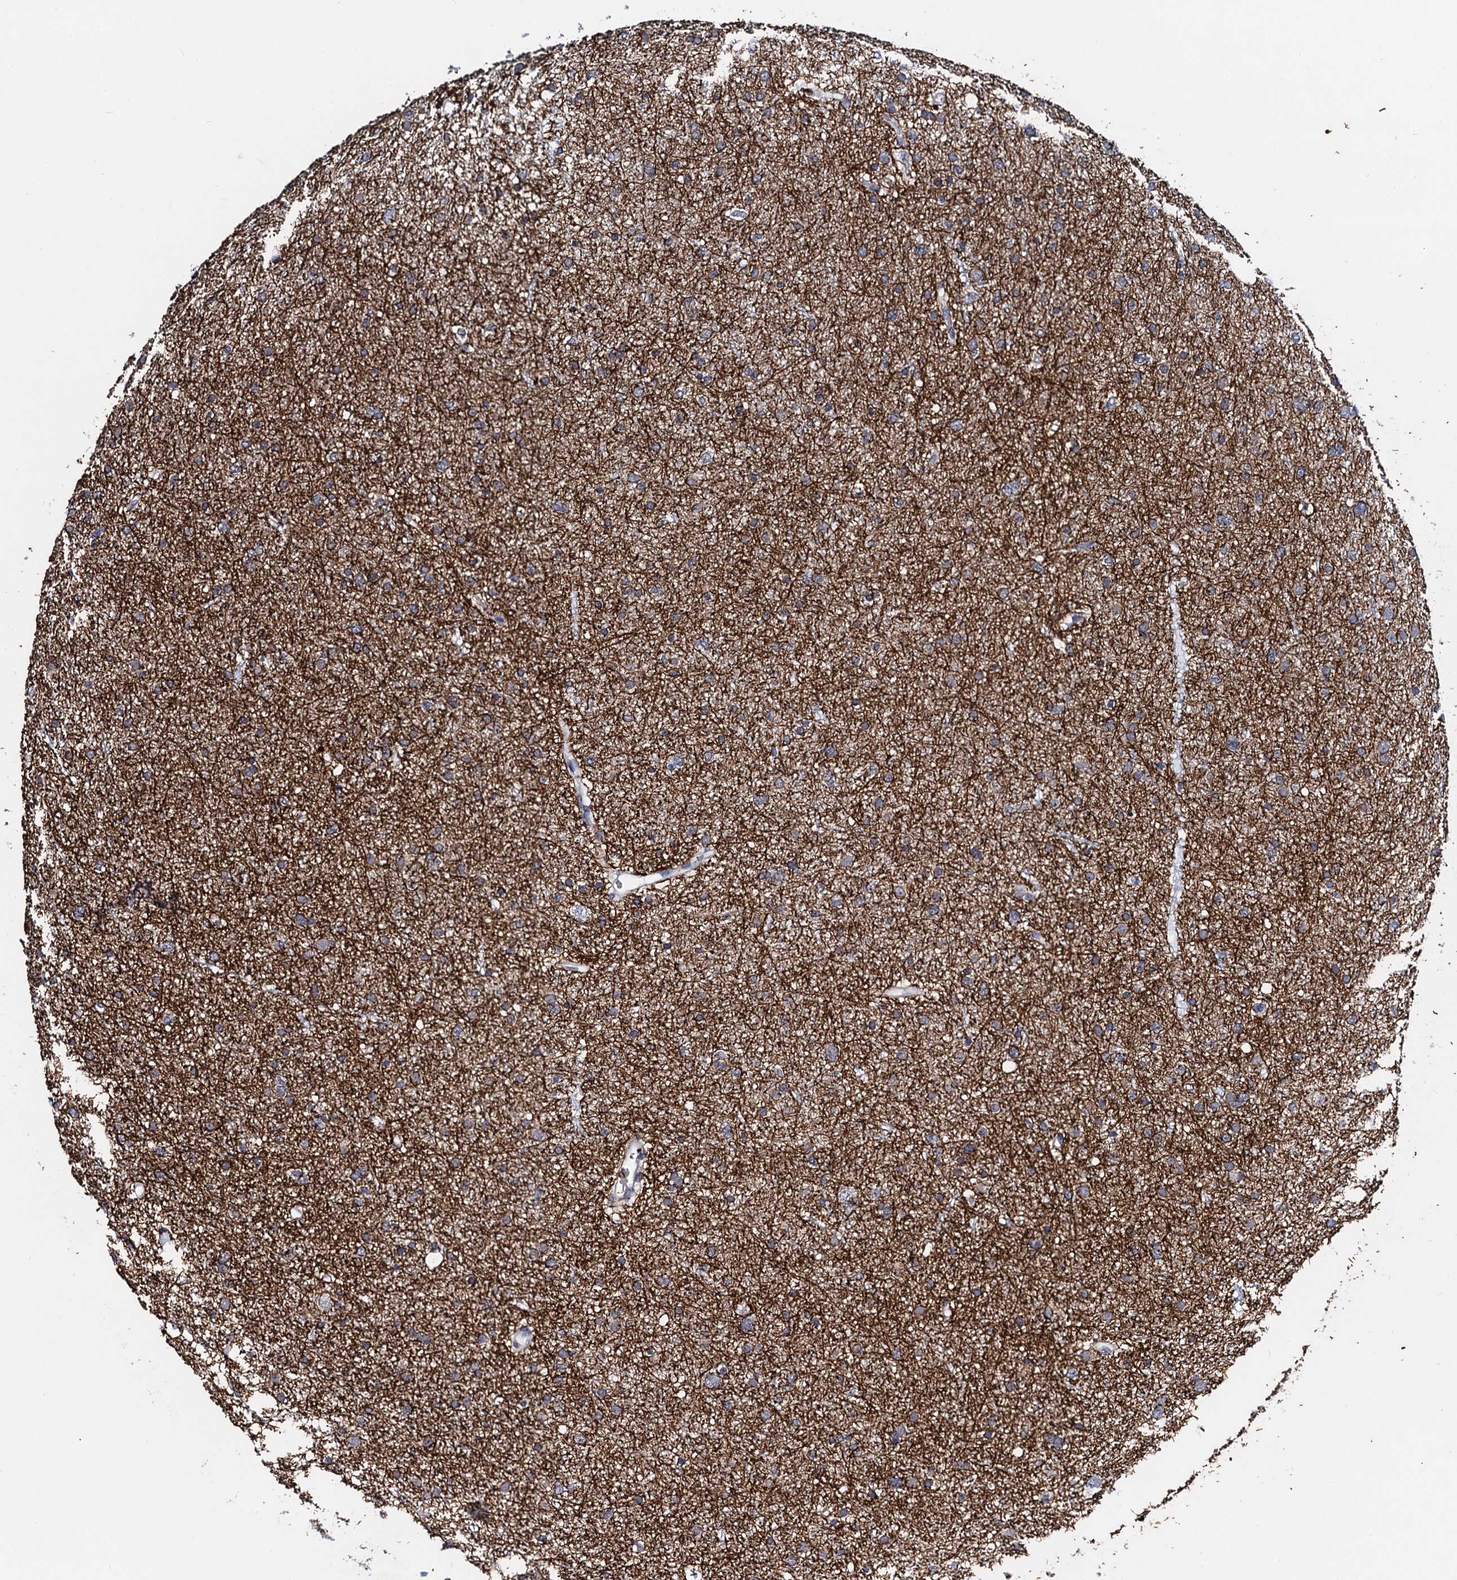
{"staining": {"intensity": "weak", "quantity": "<25%", "location": "cytoplasmic/membranous"}, "tissue": "glioma", "cell_type": "Tumor cells", "image_type": "cancer", "snomed": [{"axis": "morphology", "description": "Glioma, malignant, Low grade"}, {"axis": "topography", "description": "Cerebral cortex"}], "caption": "IHC histopathology image of glioma stained for a protein (brown), which displays no expression in tumor cells.", "gene": "C16orf87", "patient": {"sex": "female", "age": 39}}